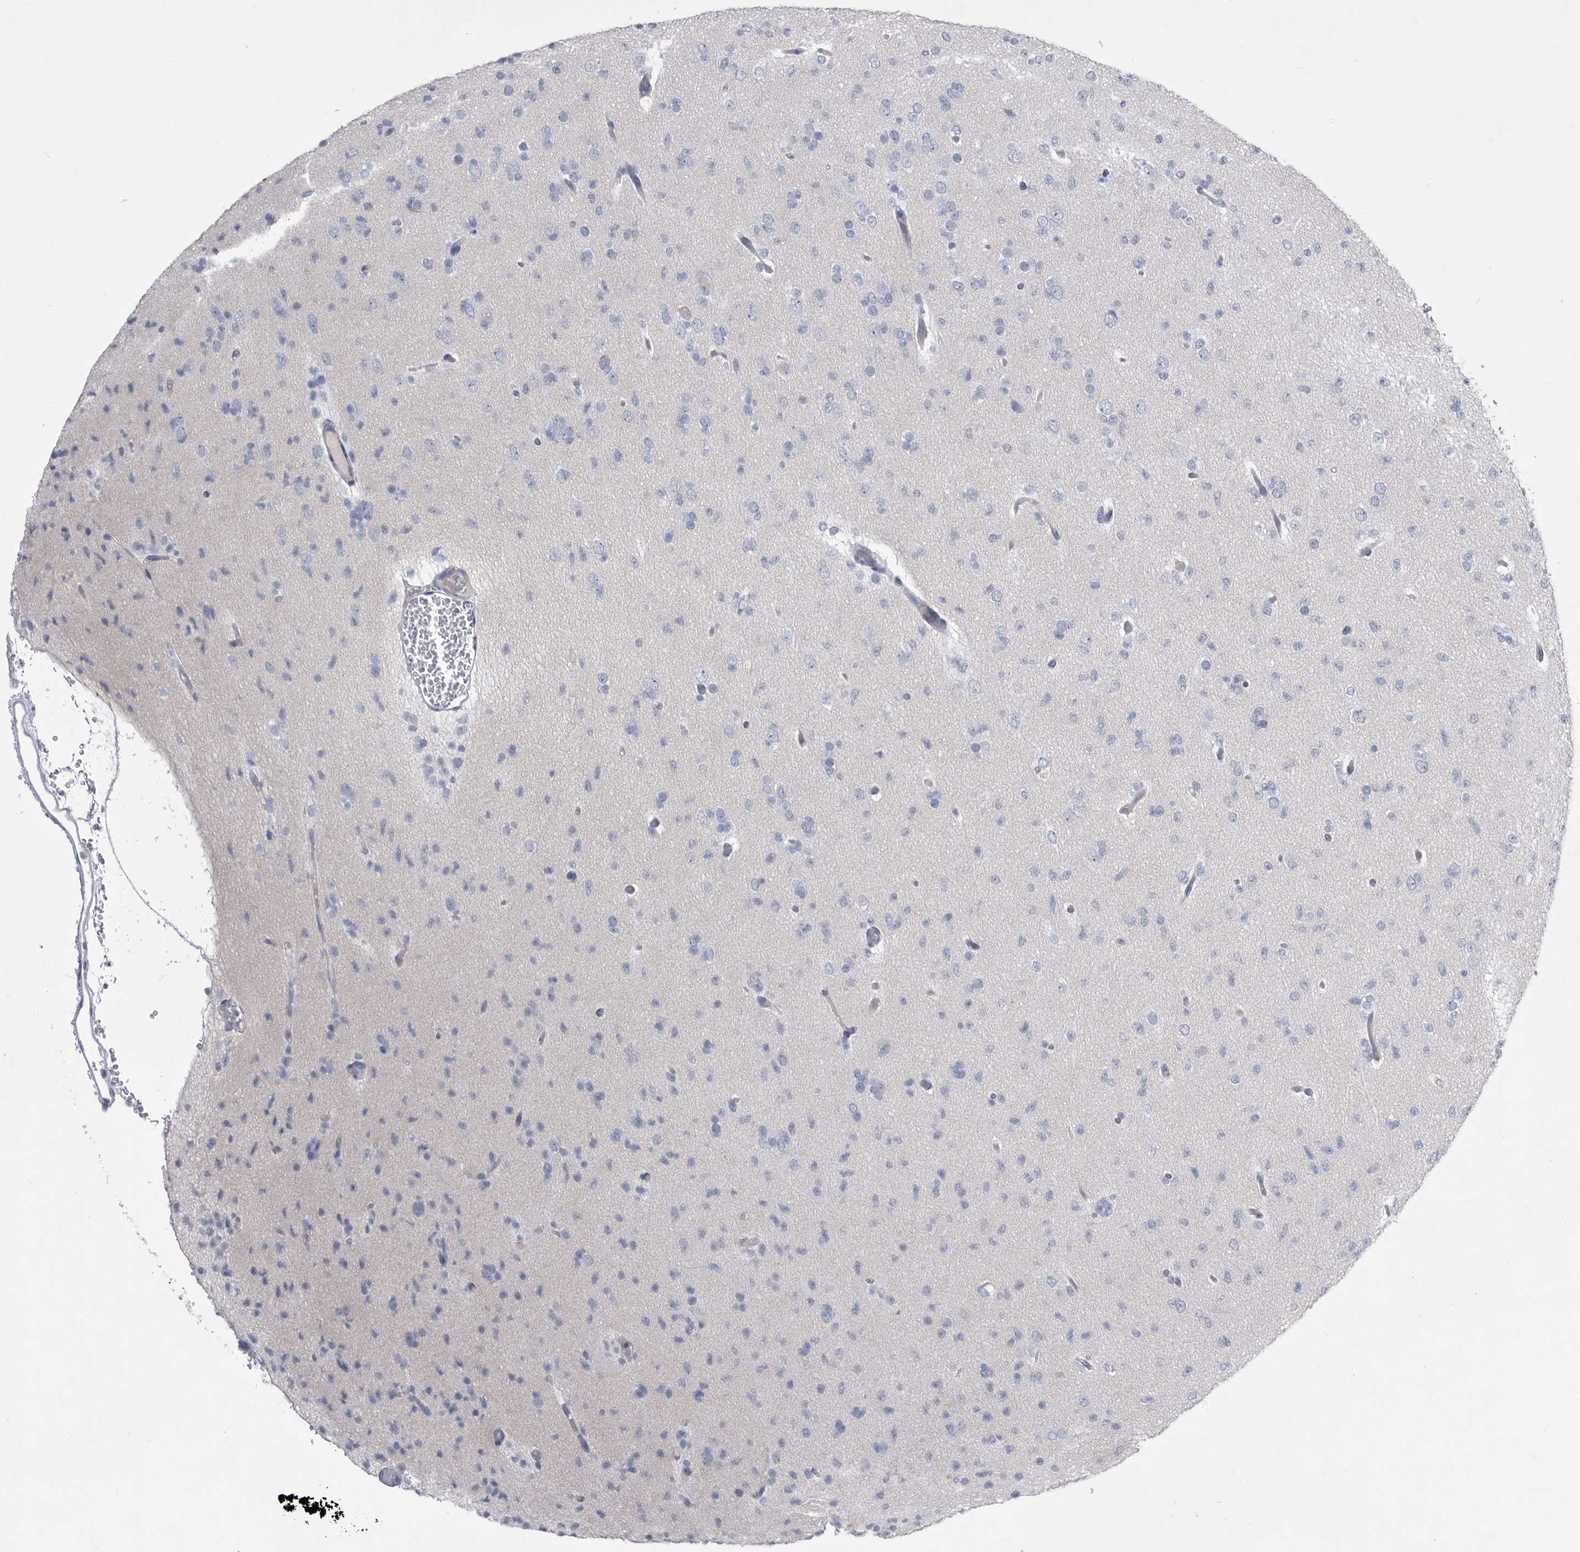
{"staining": {"intensity": "negative", "quantity": "none", "location": "none"}, "tissue": "glioma", "cell_type": "Tumor cells", "image_type": "cancer", "snomed": [{"axis": "morphology", "description": "Glioma, malignant, Low grade"}, {"axis": "topography", "description": "Brain"}], "caption": "DAB immunohistochemical staining of low-grade glioma (malignant) reveals no significant expression in tumor cells.", "gene": "BTBD6", "patient": {"sex": "female", "age": 22}}